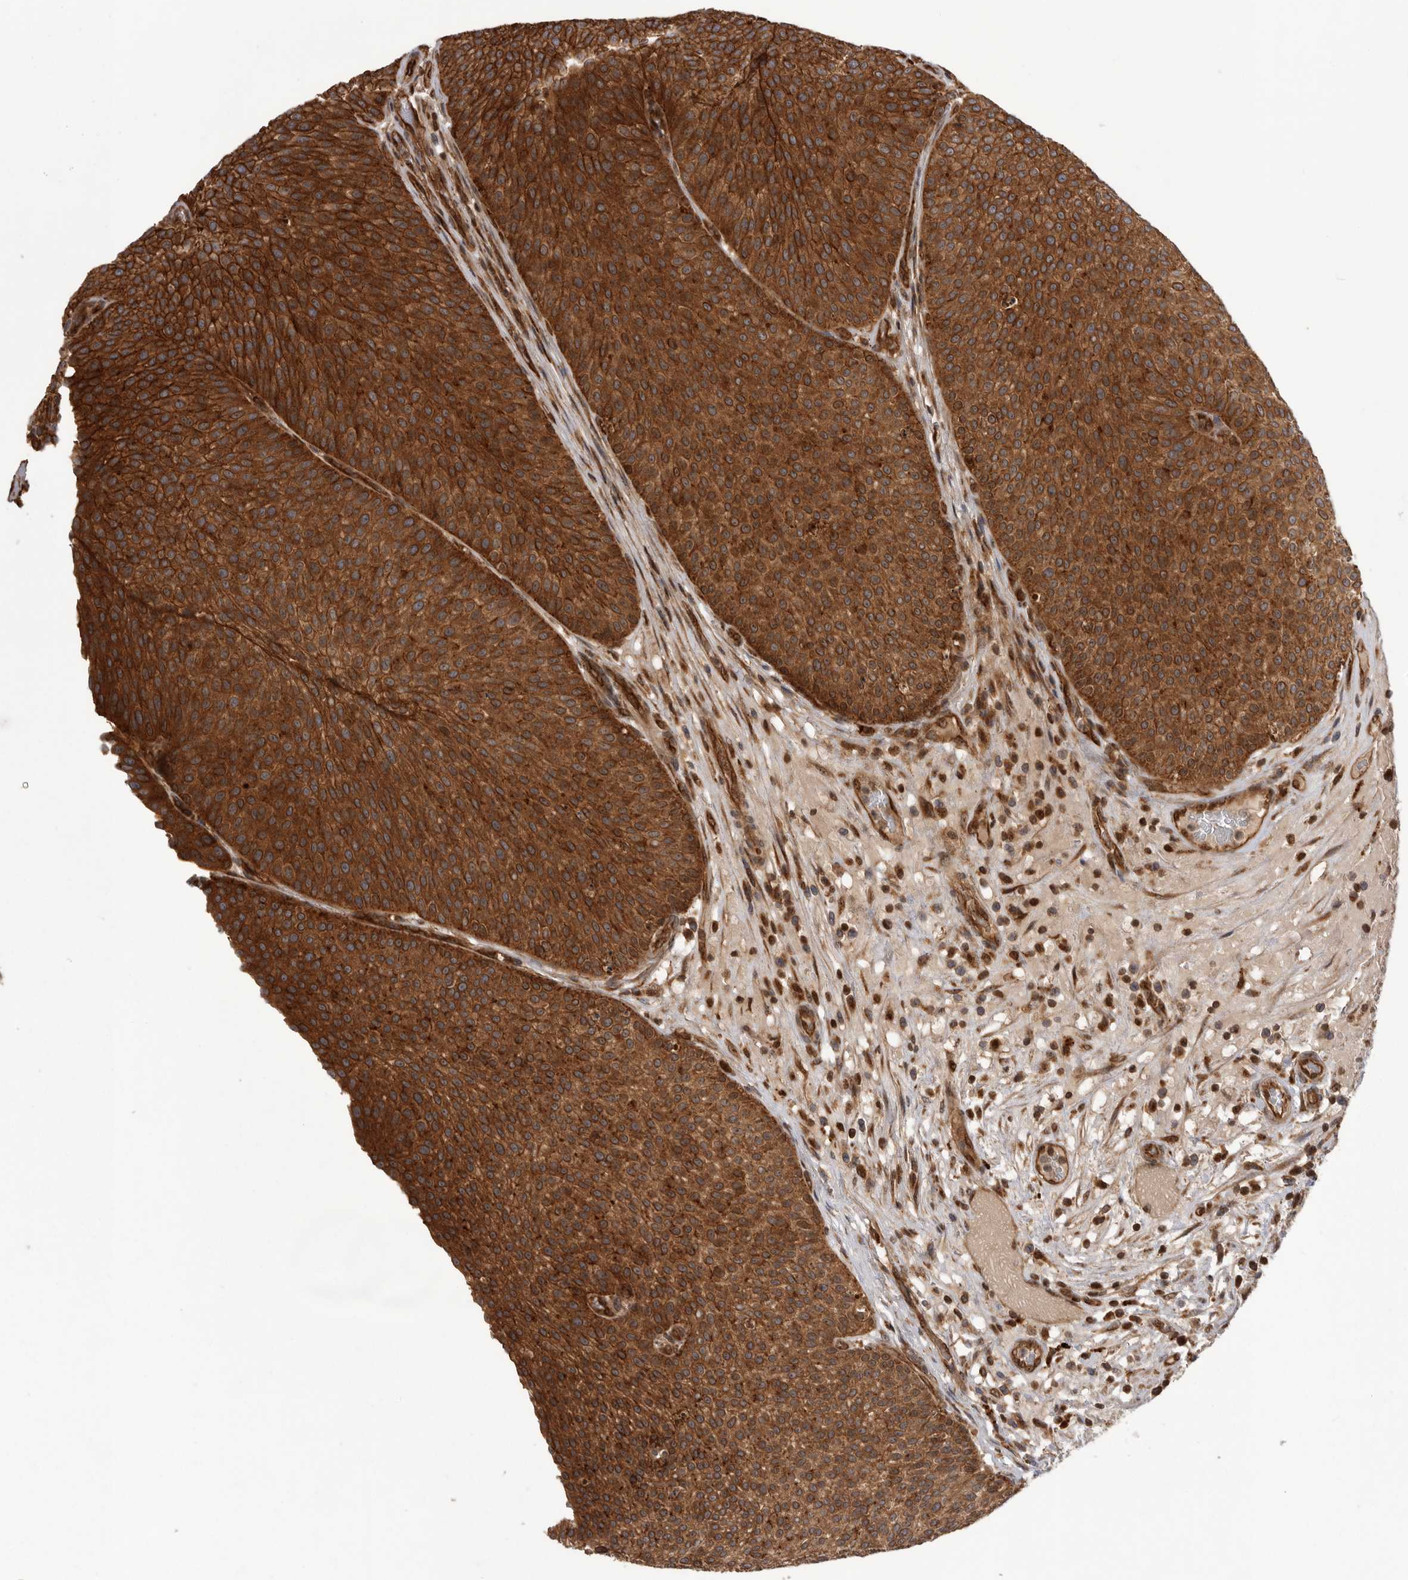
{"staining": {"intensity": "strong", "quantity": ">75%", "location": "cytoplasmic/membranous"}, "tissue": "urothelial cancer", "cell_type": "Tumor cells", "image_type": "cancer", "snomed": [{"axis": "morphology", "description": "Normal tissue, NOS"}, {"axis": "morphology", "description": "Urothelial carcinoma, Low grade"}, {"axis": "topography", "description": "Smooth muscle"}, {"axis": "topography", "description": "Urinary bladder"}], "caption": "Urothelial carcinoma (low-grade) stained with immunohistochemistry (IHC) shows strong cytoplasmic/membranous expression in approximately >75% of tumor cells.", "gene": "DHDDS", "patient": {"sex": "male", "age": 60}}